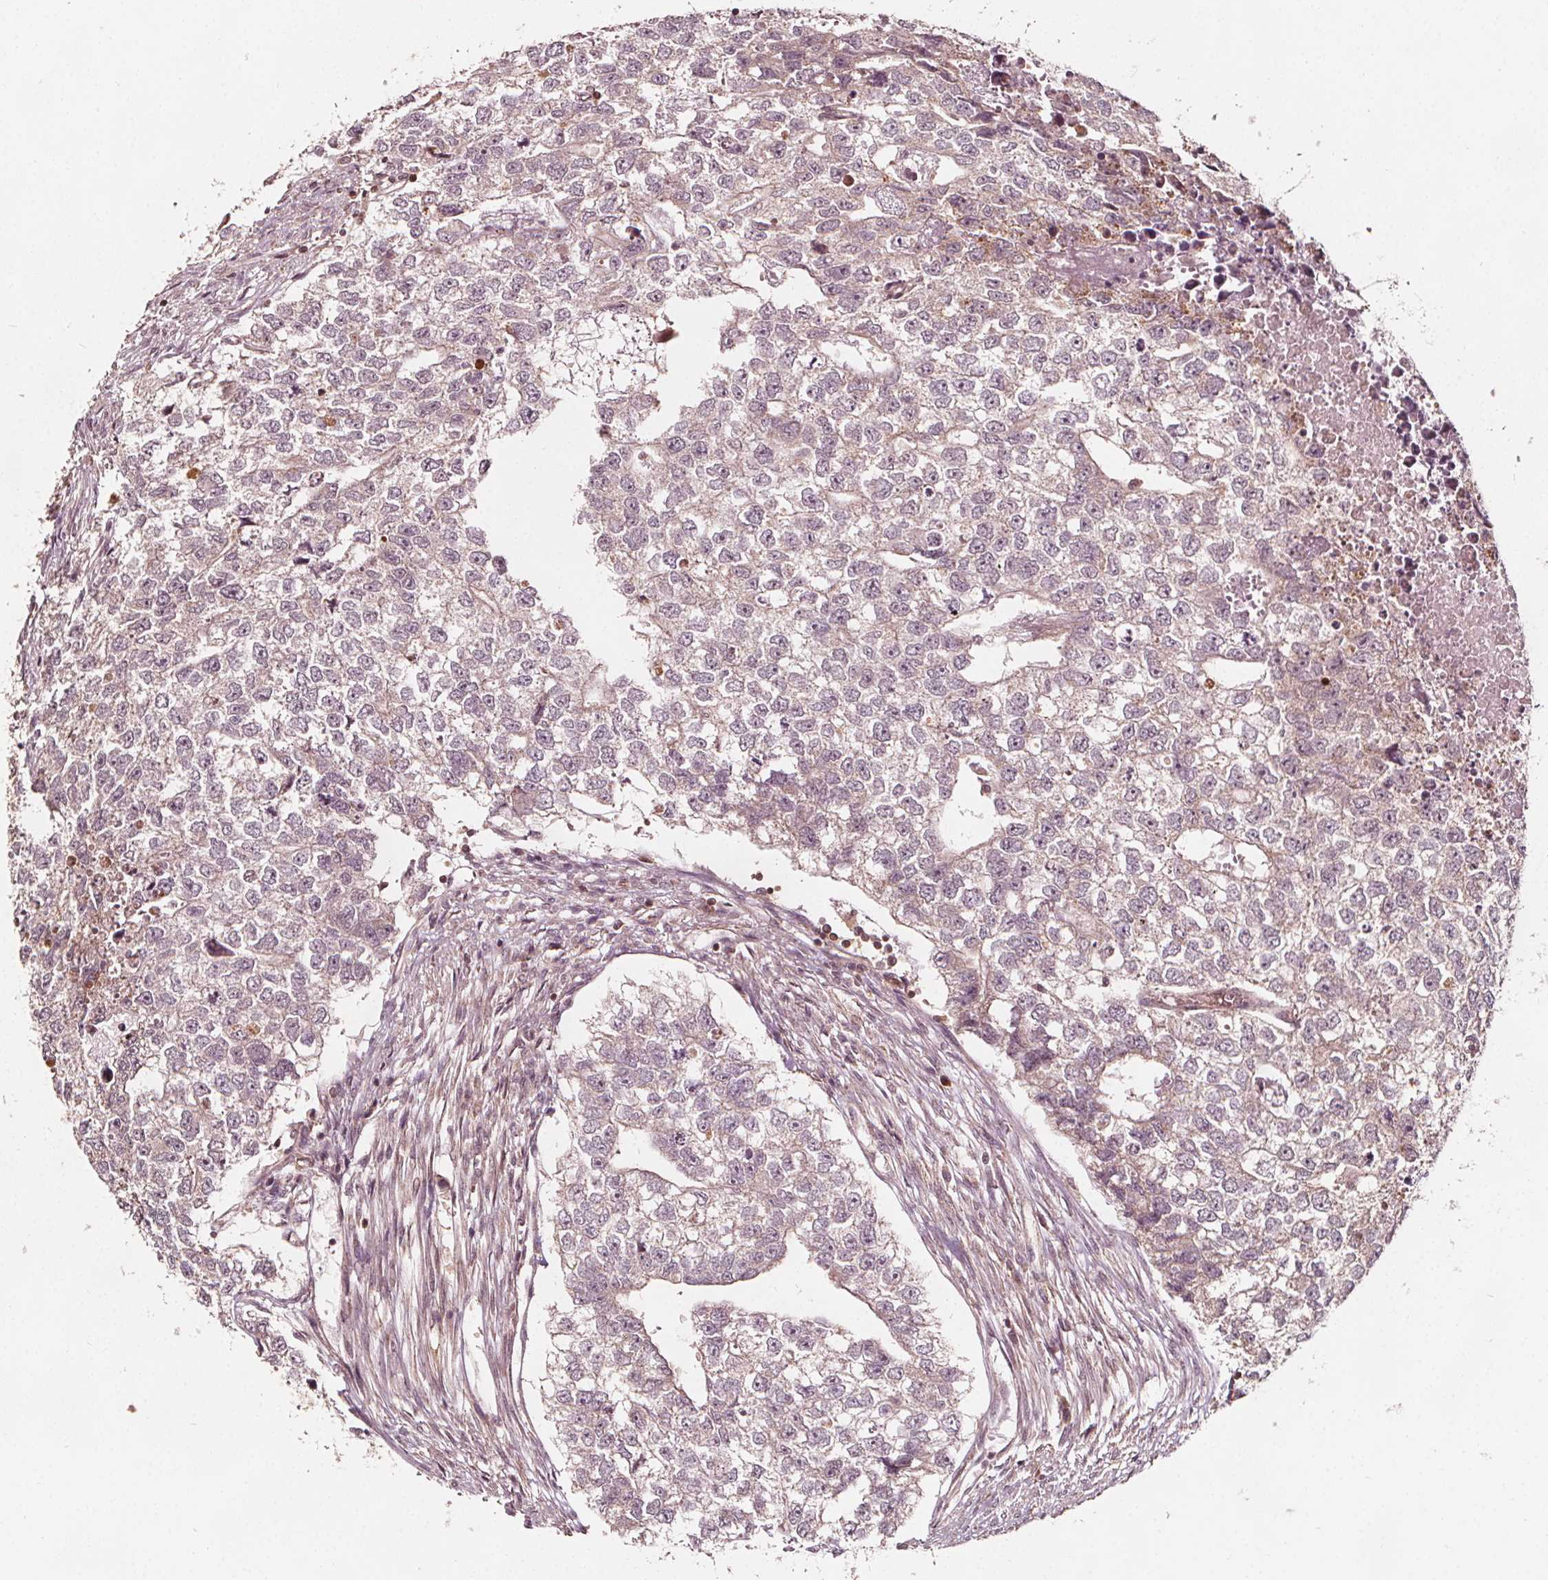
{"staining": {"intensity": "weak", "quantity": "<25%", "location": "cytoplasmic/membranous"}, "tissue": "testis cancer", "cell_type": "Tumor cells", "image_type": "cancer", "snomed": [{"axis": "morphology", "description": "Carcinoma, Embryonal, NOS"}, {"axis": "morphology", "description": "Teratoma, malignant, NOS"}, {"axis": "topography", "description": "Testis"}], "caption": "High power microscopy micrograph of an immunohistochemistry micrograph of testis embryonal carcinoma, revealing no significant expression in tumor cells.", "gene": "AIP", "patient": {"sex": "male", "age": 44}}